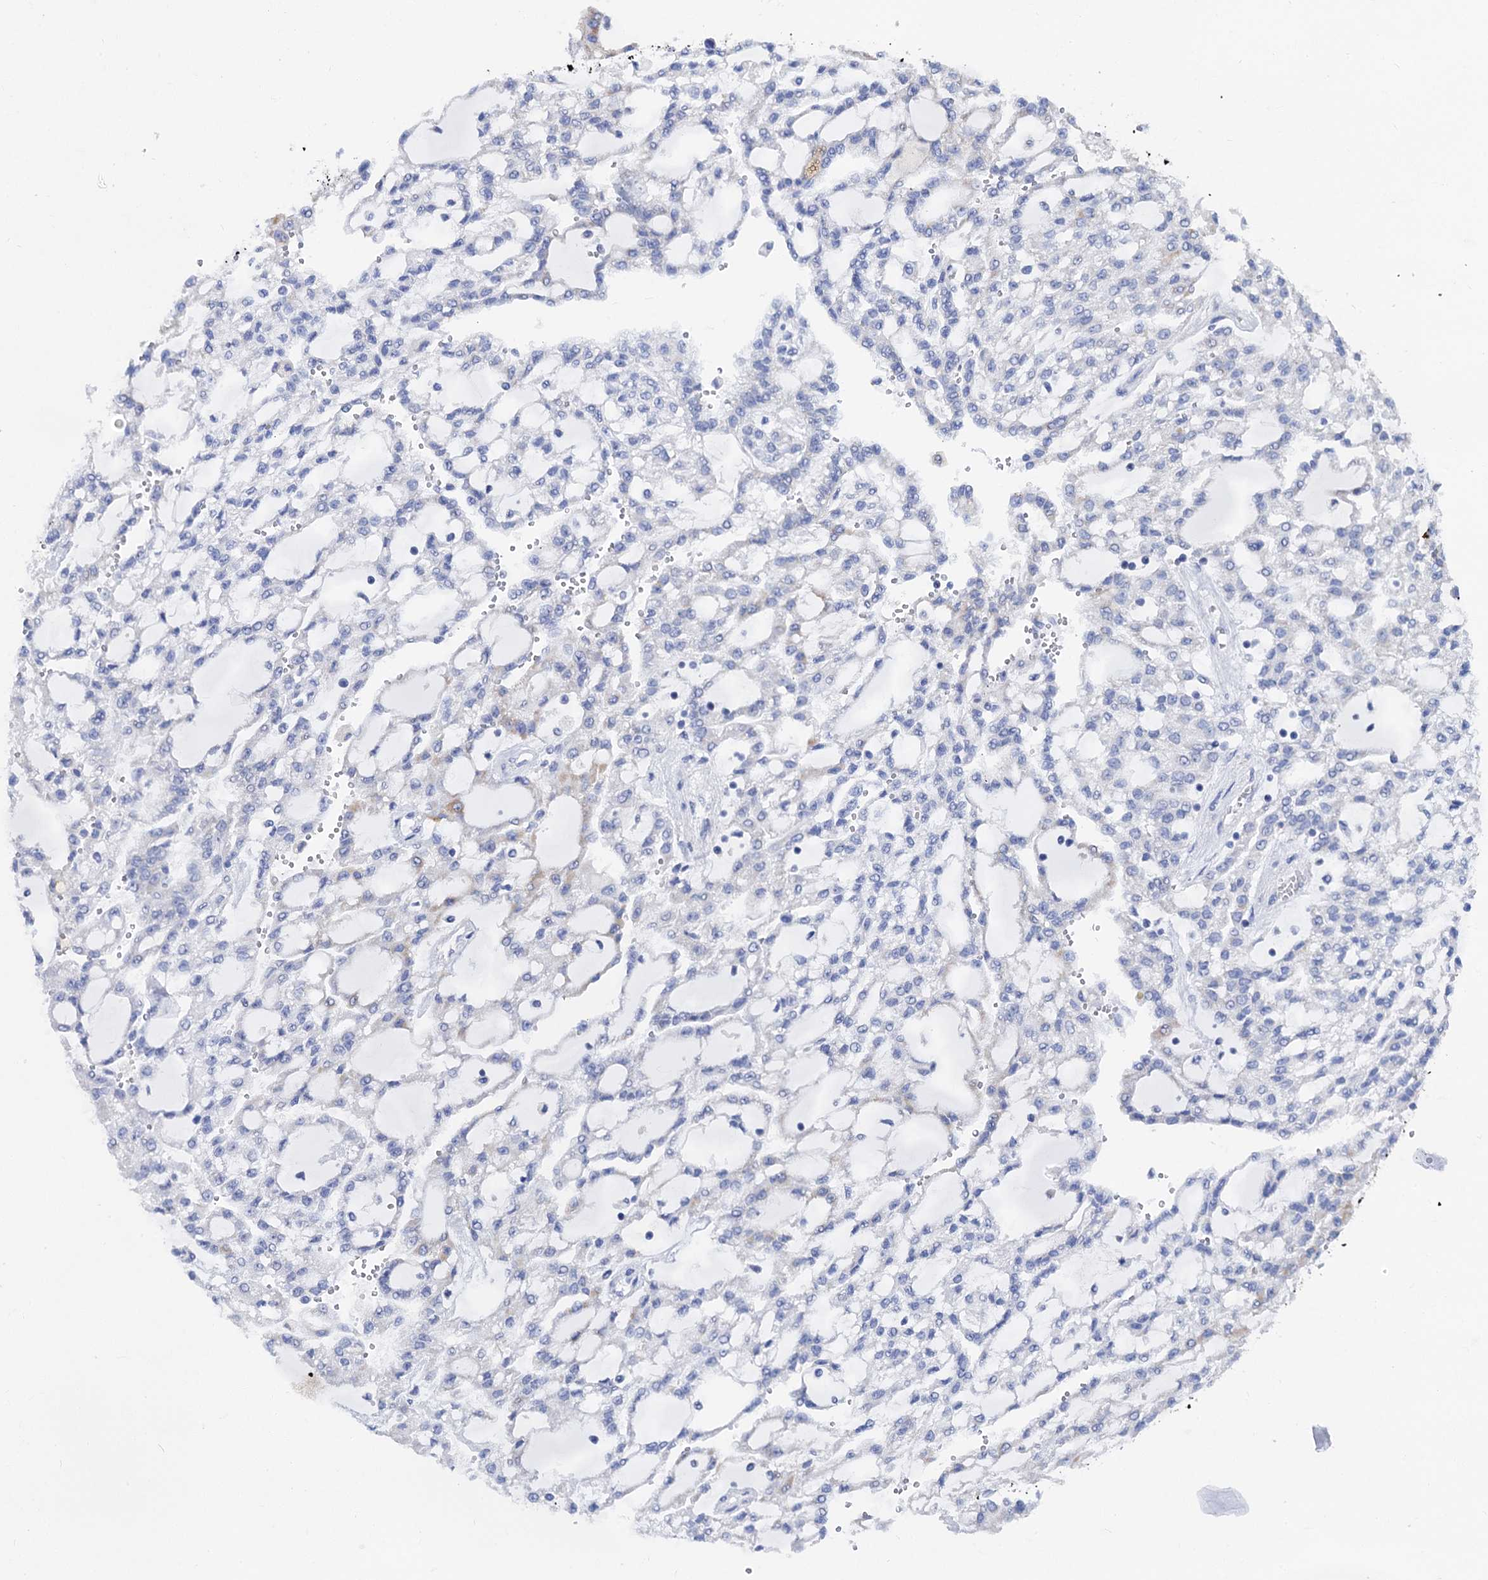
{"staining": {"intensity": "weak", "quantity": "<25%", "location": "cytoplasmic/membranous"}, "tissue": "renal cancer", "cell_type": "Tumor cells", "image_type": "cancer", "snomed": [{"axis": "morphology", "description": "Adenocarcinoma, NOS"}, {"axis": "topography", "description": "Kidney"}], "caption": "Immunohistochemistry image of neoplastic tissue: human adenocarcinoma (renal) stained with DAB reveals no significant protein expression in tumor cells.", "gene": "ACADSB", "patient": {"sex": "male", "age": 63}}